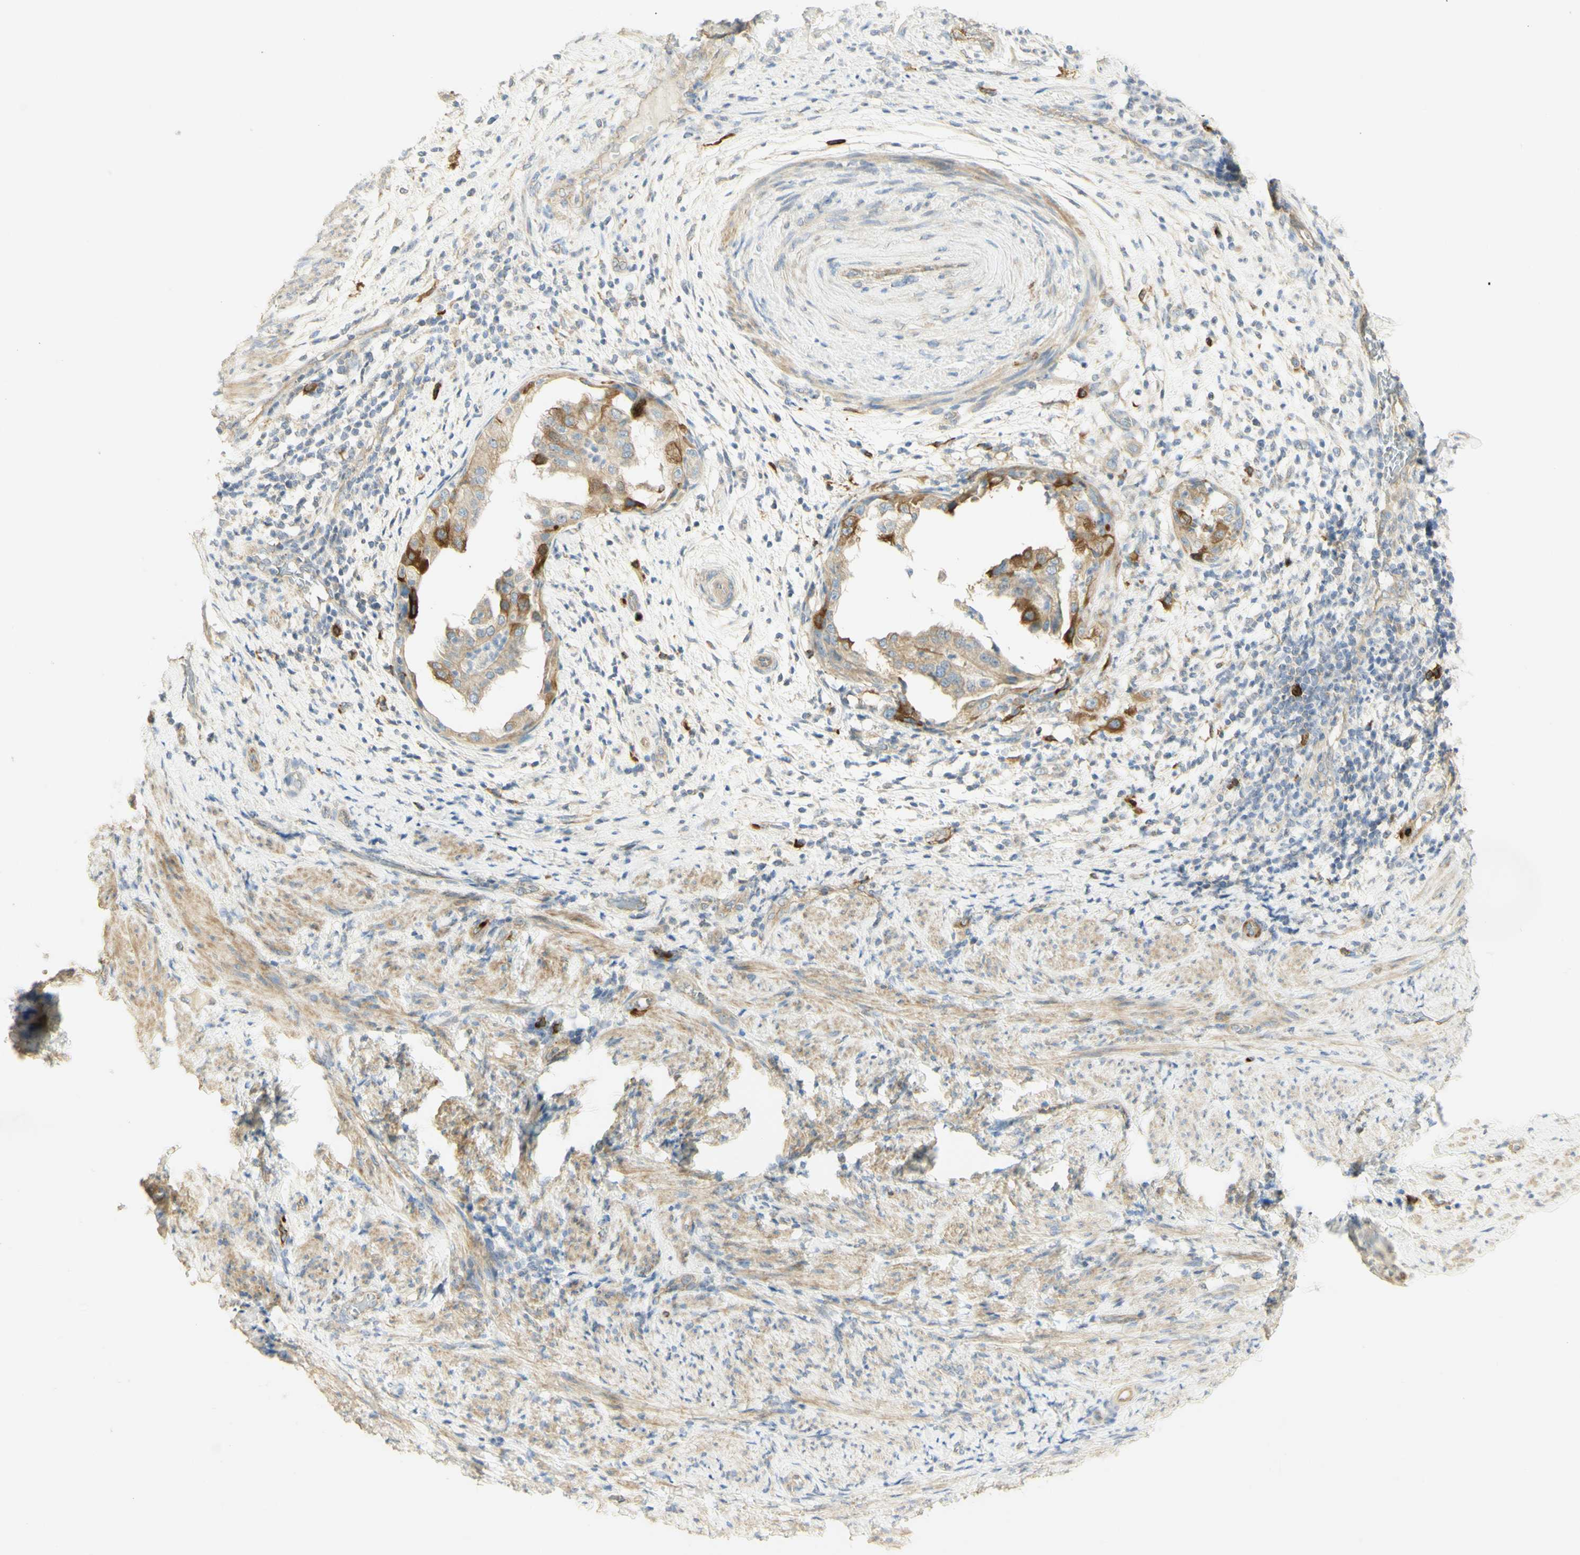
{"staining": {"intensity": "strong", "quantity": "25%-75%", "location": "cytoplasmic/membranous"}, "tissue": "endometrial cancer", "cell_type": "Tumor cells", "image_type": "cancer", "snomed": [{"axis": "morphology", "description": "Adenocarcinoma, NOS"}, {"axis": "topography", "description": "Endometrium"}], "caption": "Brown immunohistochemical staining in human adenocarcinoma (endometrial) exhibits strong cytoplasmic/membranous positivity in about 25%-75% of tumor cells. The protein is shown in brown color, while the nuclei are stained blue.", "gene": "KIF11", "patient": {"sex": "female", "age": 85}}